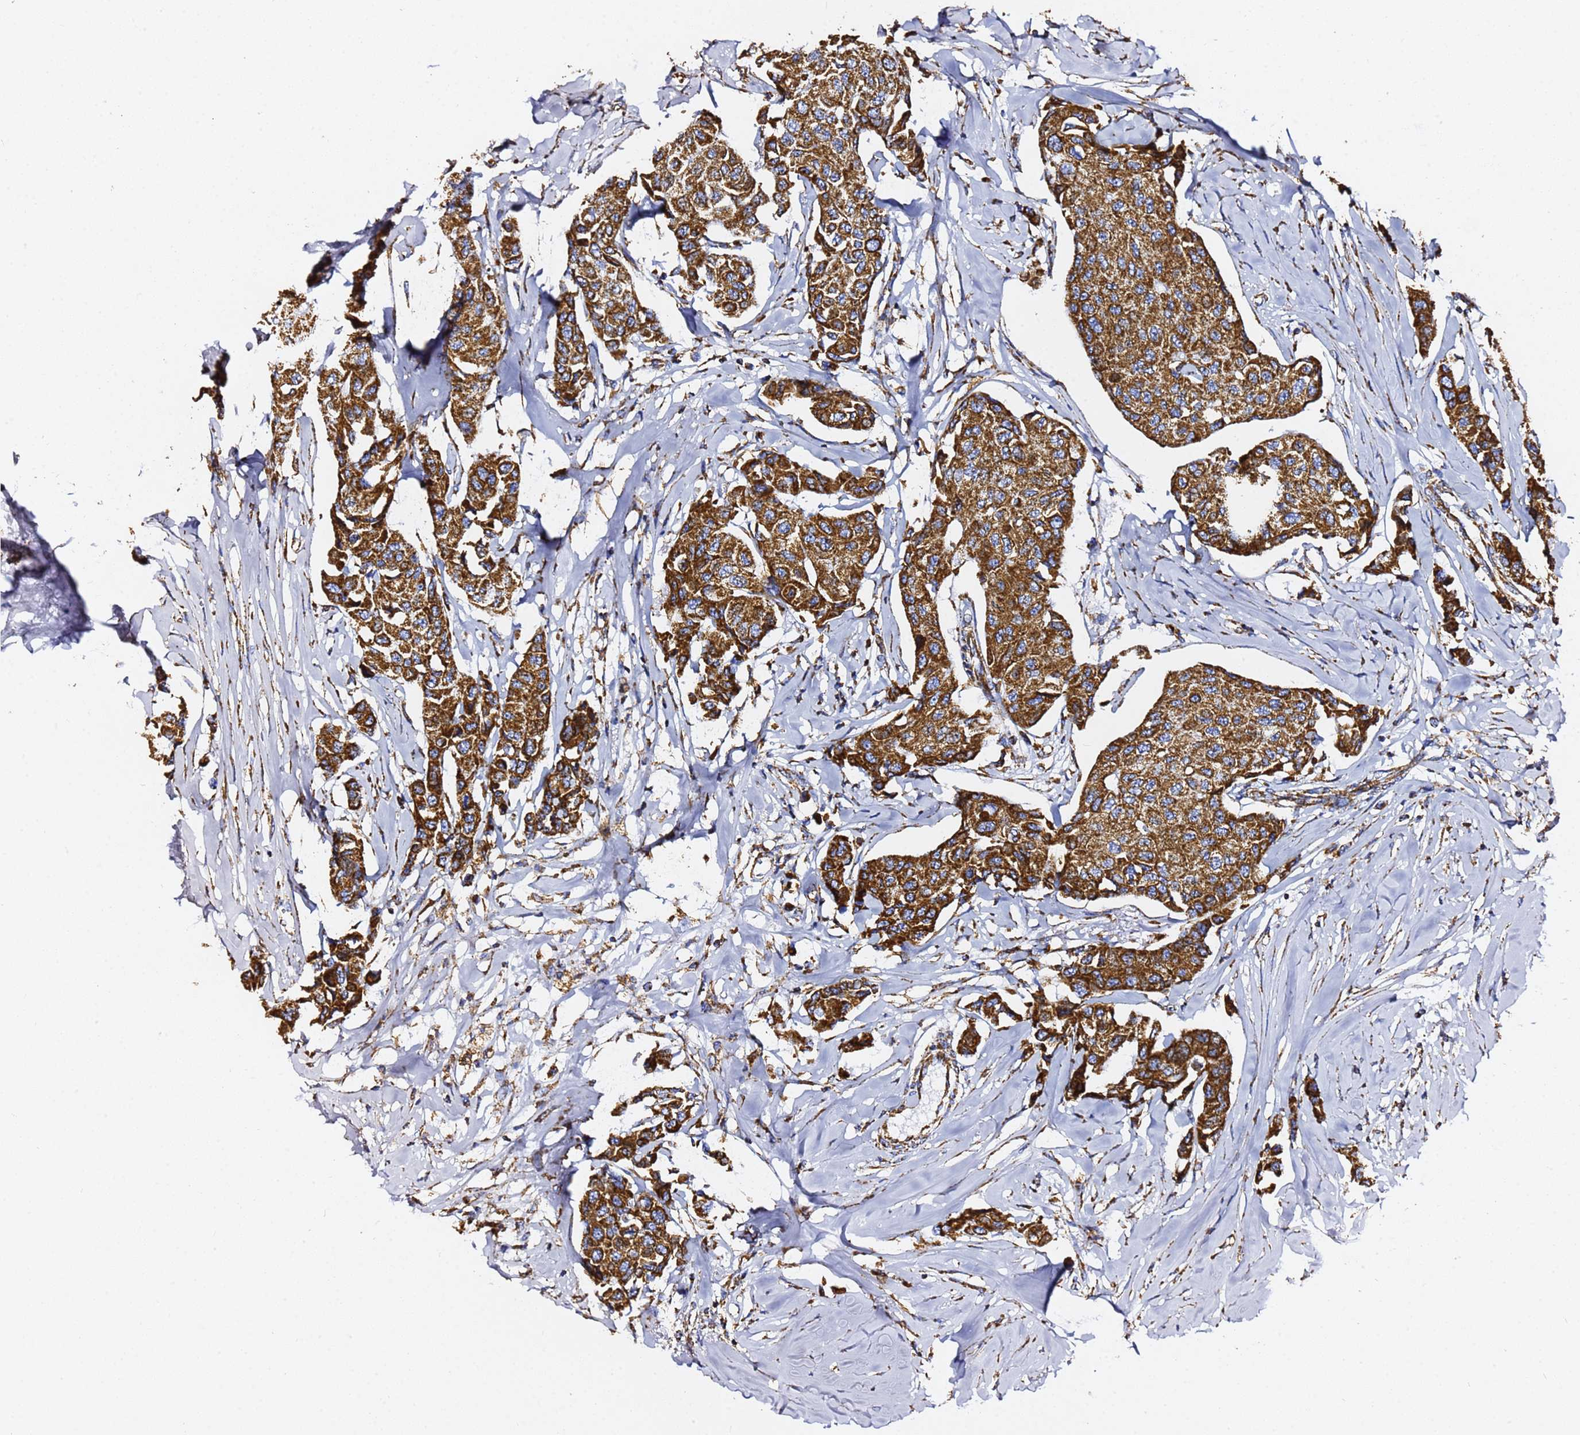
{"staining": {"intensity": "strong", "quantity": ">75%", "location": "cytoplasmic/membranous"}, "tissue": "breast cancer", "cell_type": "Tumor cells", "image_type": "cancer", "snomed": [{"axis": "morphology", "description": "Duct carcinoma"}, {"axis": "topography", "description": "Breast"}], "caption": "Breast cancer tissue reveals strong cytoplasmic/membranous staining in about >75% of tumor cells", "gene": "PHB2", "patient": {"sex": "female", "age": 80}}